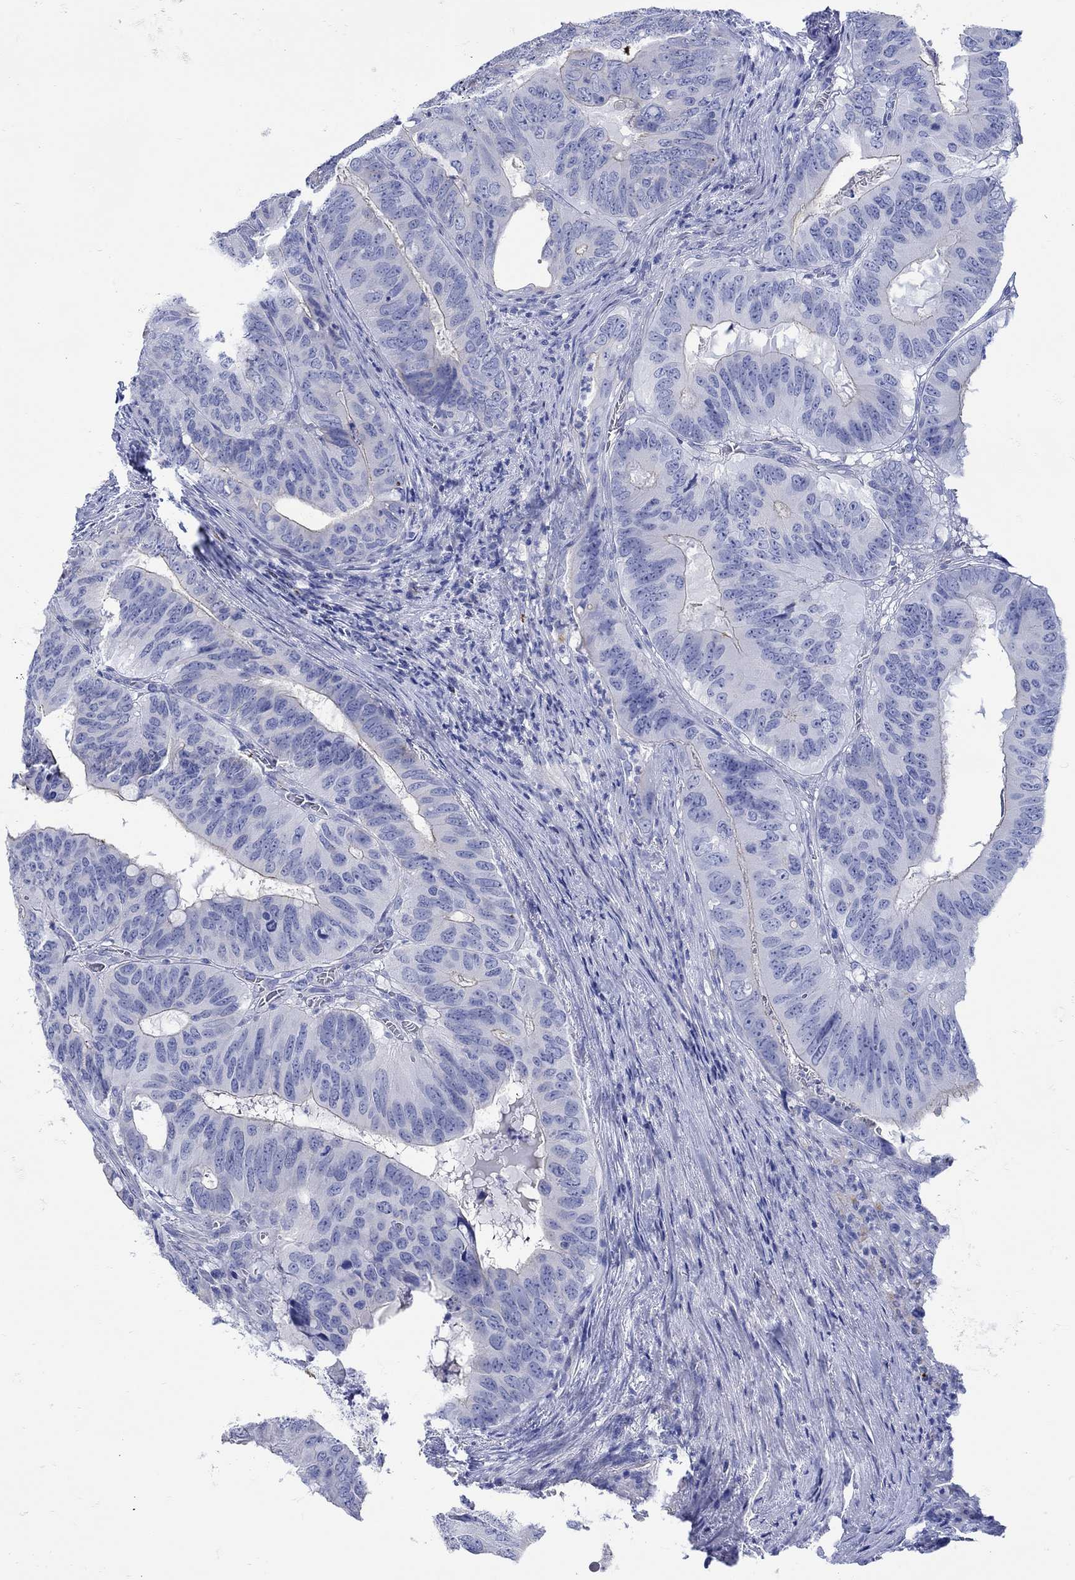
{"staining": {"intensity": "negative", "quantity": "none", "location": "none"}, "tissue": "colorectal cancer", "cell_type": "Tumor cells", "image_type": "cancer", "snomed": [{"axis": "morphology", "description": "Adenocarcinoma, NOS"}, {"axis": "topography", "description": "Colon"}], "caption": "Immunohistochemical staining of colorectal adenocarcinoma reveals no significant expression in tumor cells. (DAB IHC, high magnification).", "gene": "ANKMY1", "patient": {"sex": "male", "age": 79}}